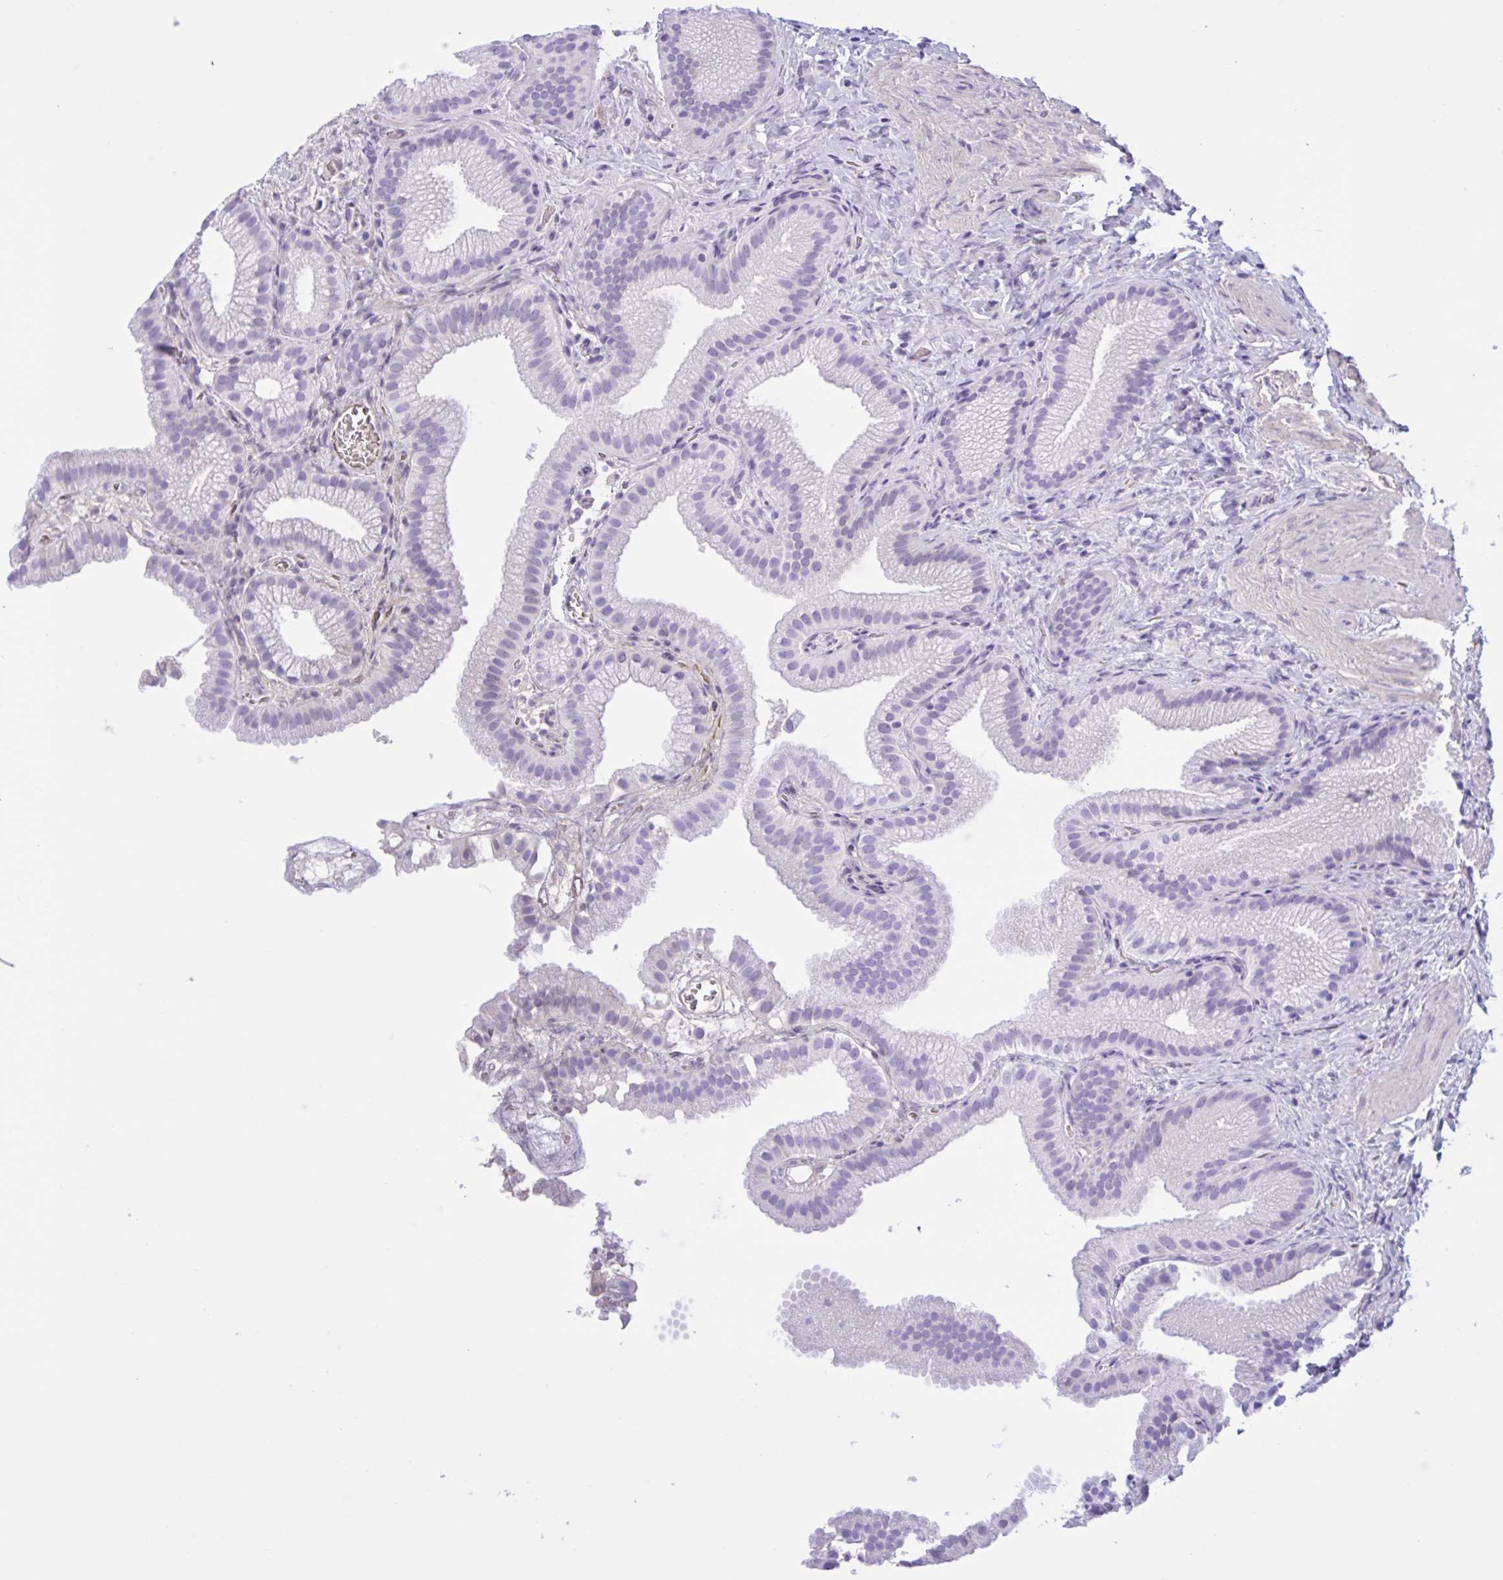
{"staining": {"intensity": "negative", "quantity": "none", "location": "none"}, "tissue": "gallbladder", "cell_type": "Glandular cells", "image_type": "normal", "snomed": [{"axis": "morphology", "description": "Normal tissue, NOS"}, {"axis": "topography", "description": "Gallbladder"}], "caption": "IHC of unremarkable human gallbladder displays no expression in glandular cells.", "gene": "LARGE2", "patient": {"sex": "female", "age": 63}}